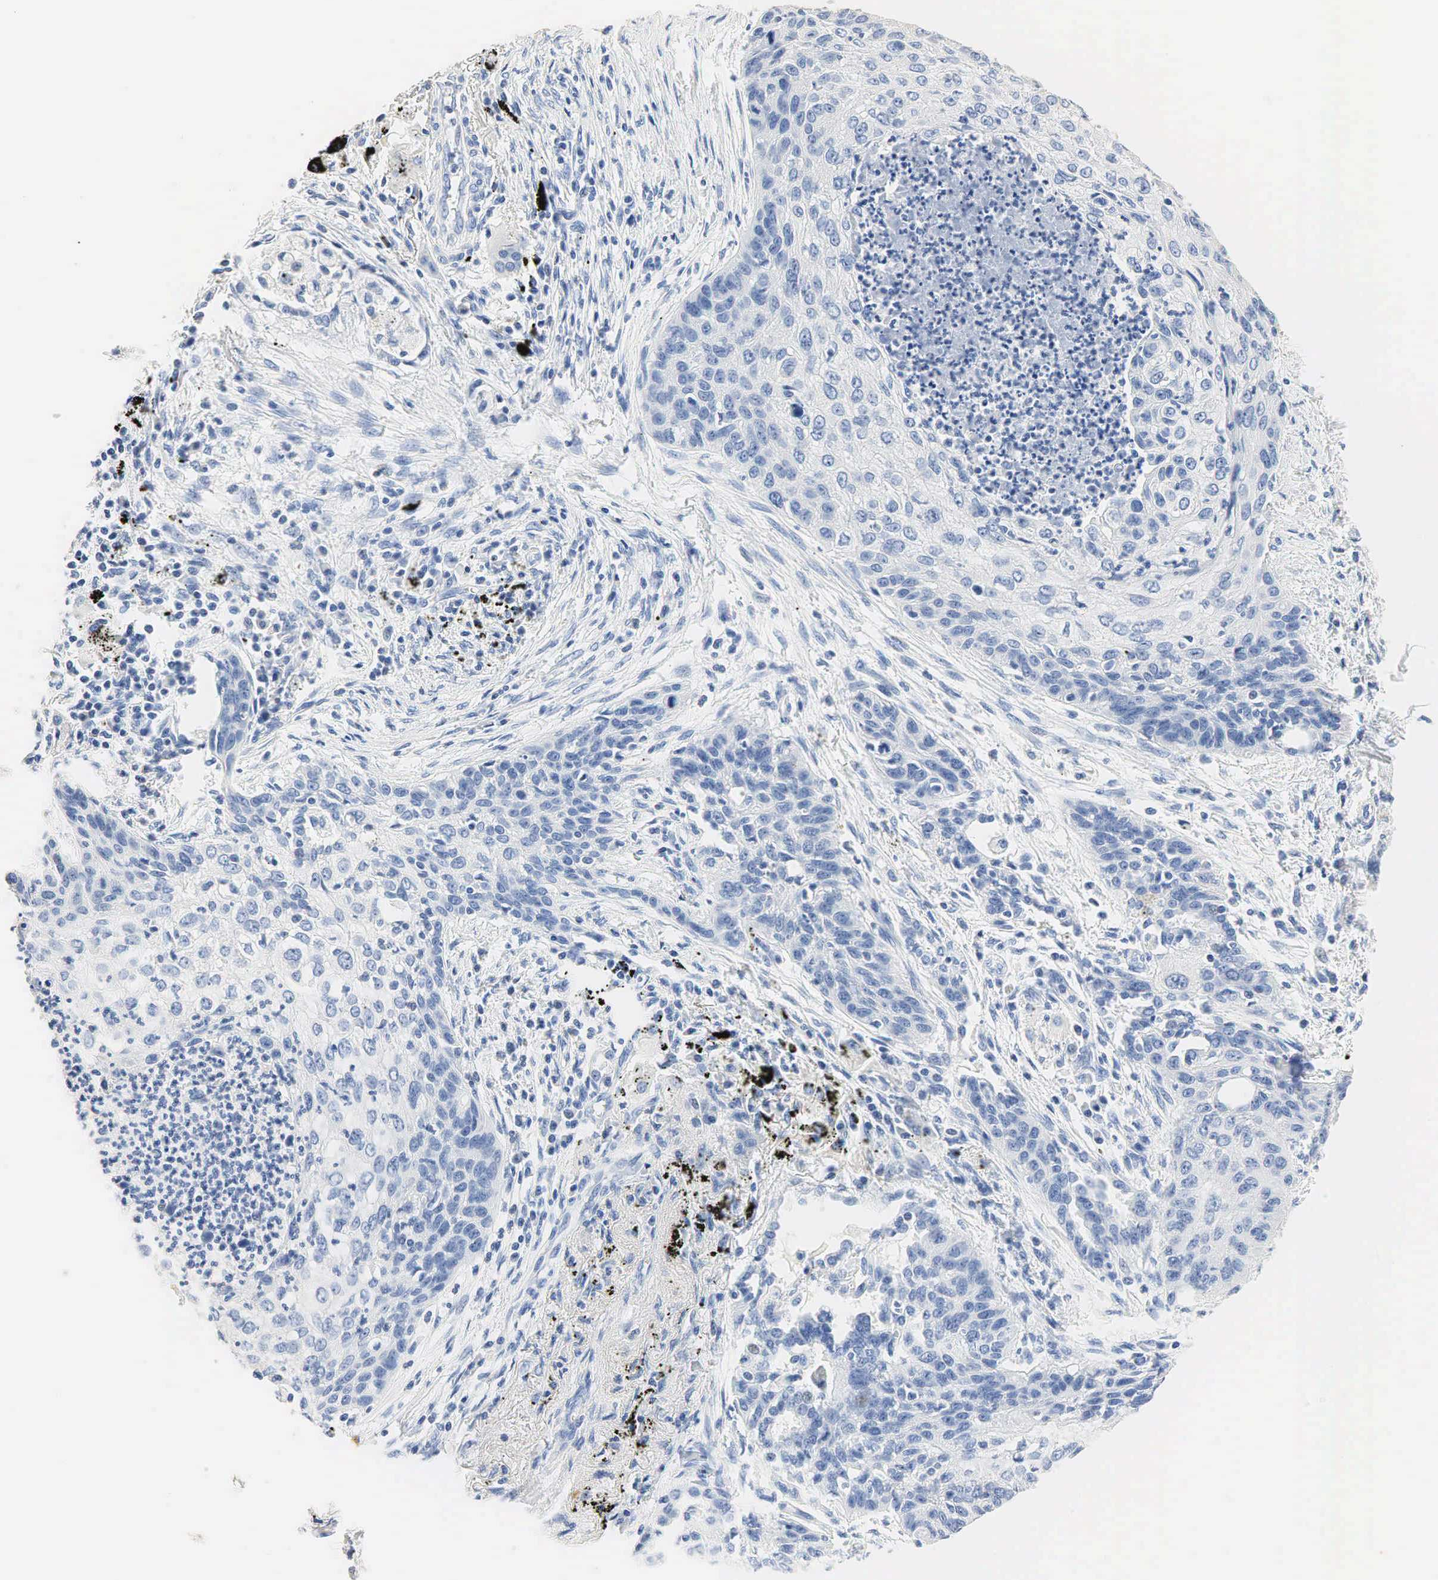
{"staining": {"intensity": "negative", "quantity": "none", "location": "none"}, "tissue": "lung cancer", "cell_type": "Tumor cells", "image_type": "cancer", "snomed": [{"axis": "morphology", "description": "Squamous cell carcinoma, NOS"}, {"axis": "topography", "description": "Lung"}], "caption": "Photomicrograph shows no significant protein positivity in tumor cells of squamous cell carcinoma (lung).", "gene": "SST", "patient": {"sex": "male", "age": 71}}